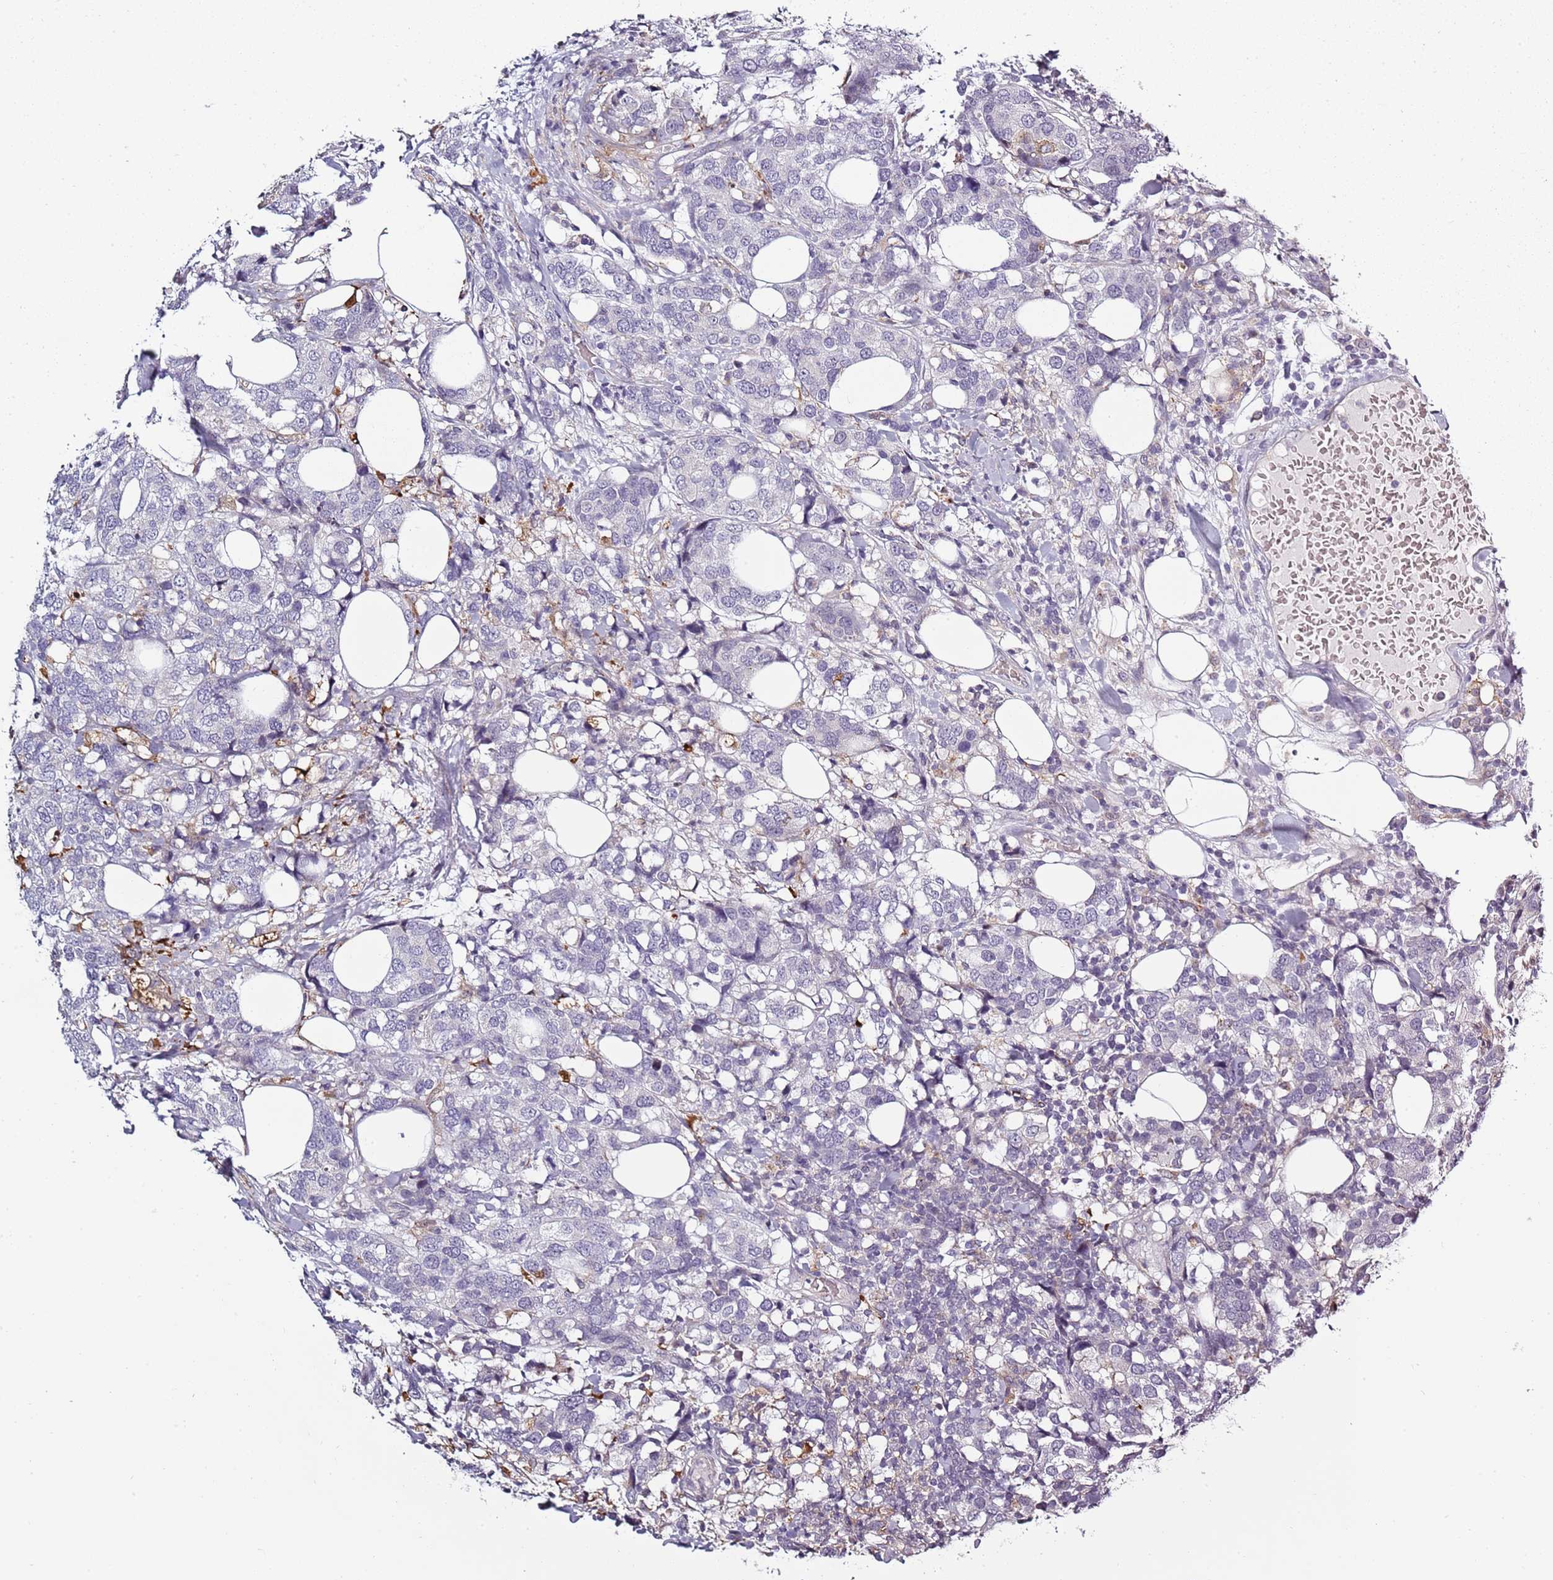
{"staining": {"intensity": "negative", "quantity": "none", "location": "none"}, "tissue": "breast cancer", "cell_type": "Tumor cells", "image_type": "cancer", "snomed": [{"axis": "morphology", "description": "Lobular carcinoma"}, {"axis": "topography", "description": "Breast"}], "caption": "Immunohistochemistry micrograph of neoplastic tissue: breast cancer (lobular carcinoma) stained with DAB (3,3'-diaminobenzidine) displays no significant protein expression in tumor cells.", "gene": "CC2D2B", "patient": {"sex": "female", "age": 59}}